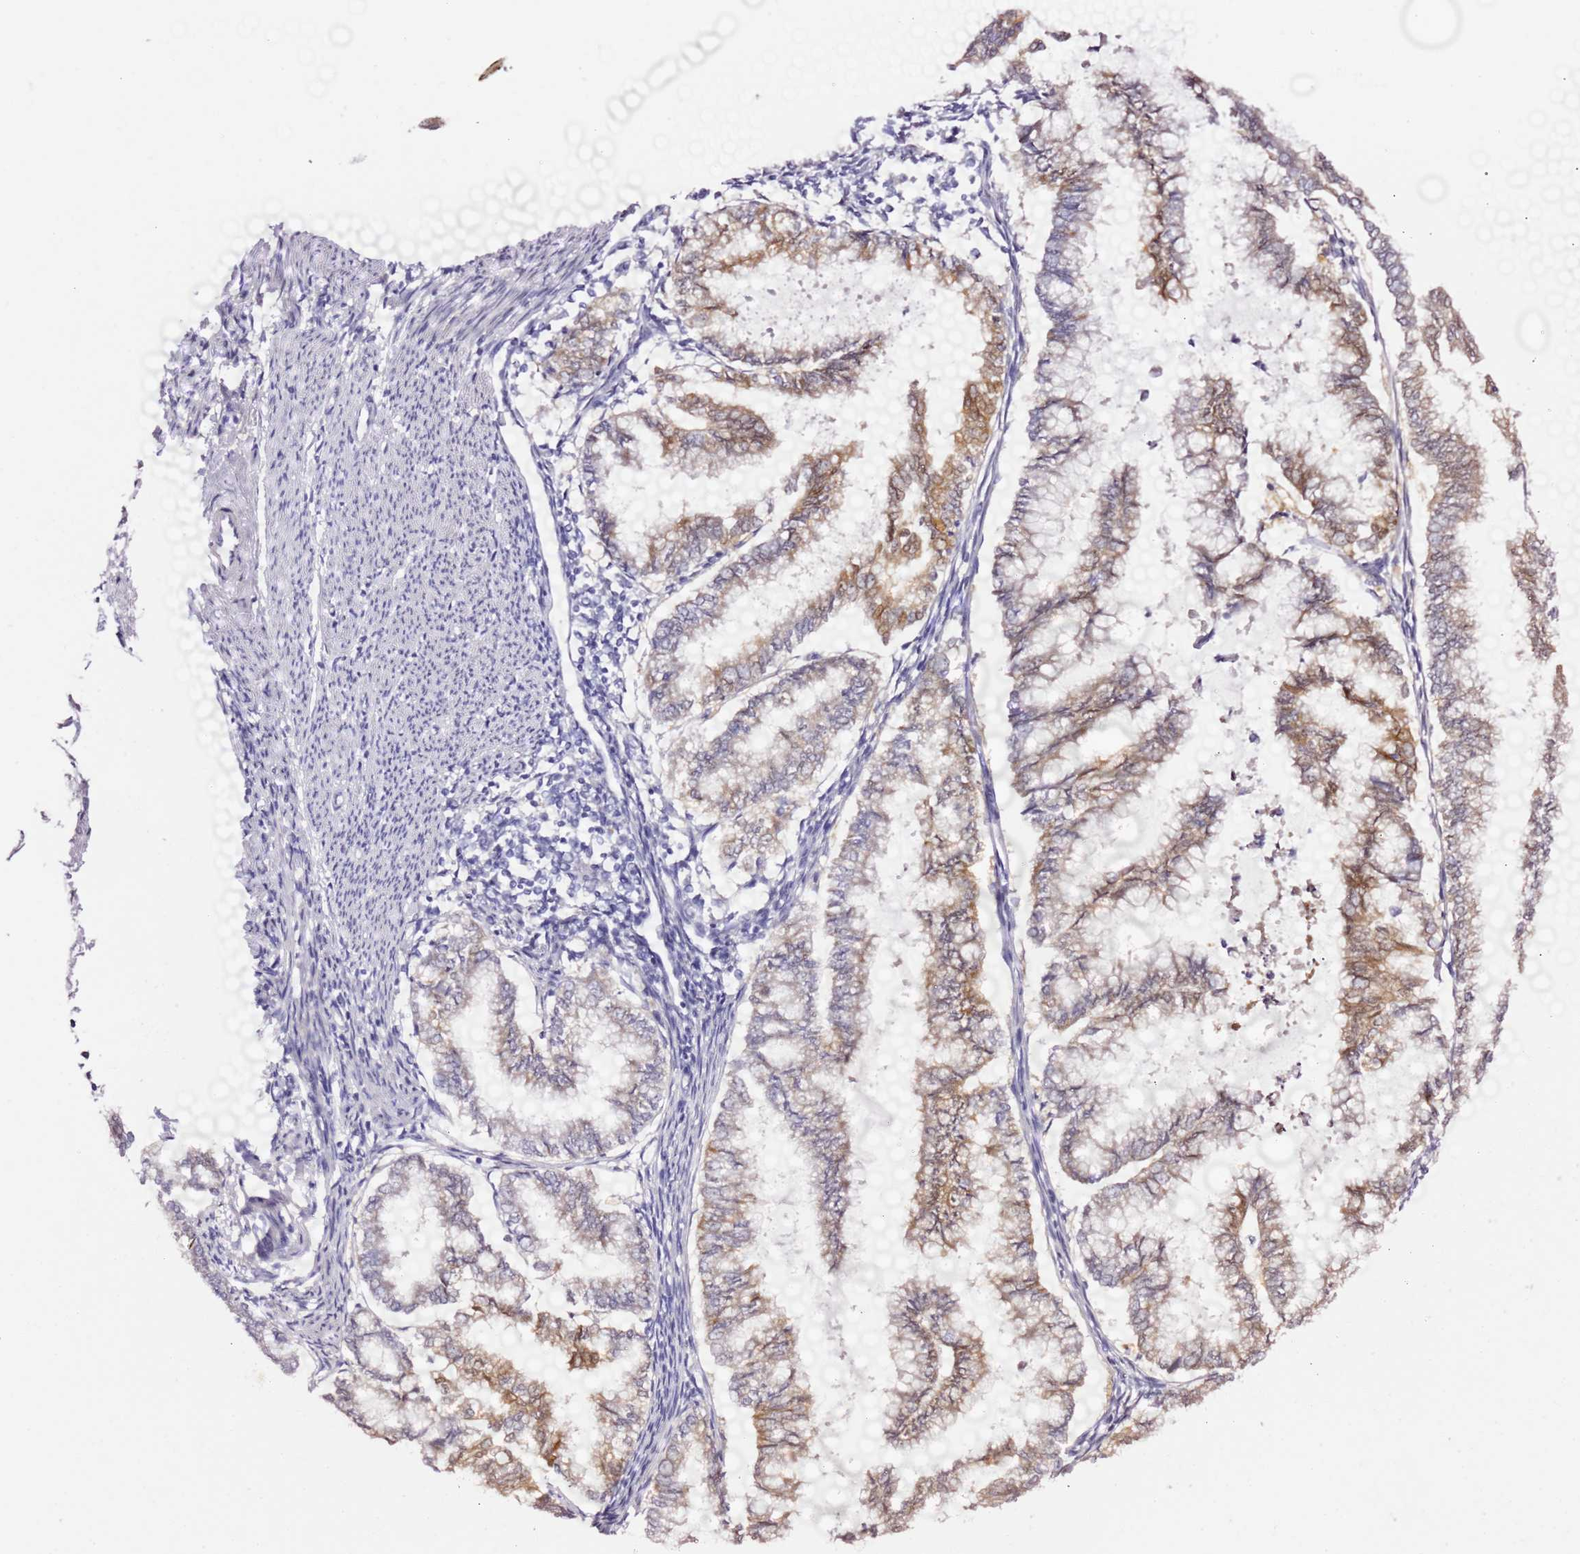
{"staining": {"intensity": "moderate", "quantity": "25%-75%", "location": "cytoplasmic/membranous"}, "tissue": "endometrial cancer", "cell_type": "Tumor cells", "image_type": "cancer", "snomed": [{"axis": "morphology", "description": "Adenocarcinoma, NOS"}, {"axis": "topography", "description": "Endometrium"}], "caption": "Moderate cytoplasmic/membranous protein expression is present in approximately 25%-75% of tumor cells in endometrial cancer.", "gene": "HGD", "patient": {"sex": "female", "age": 79}}